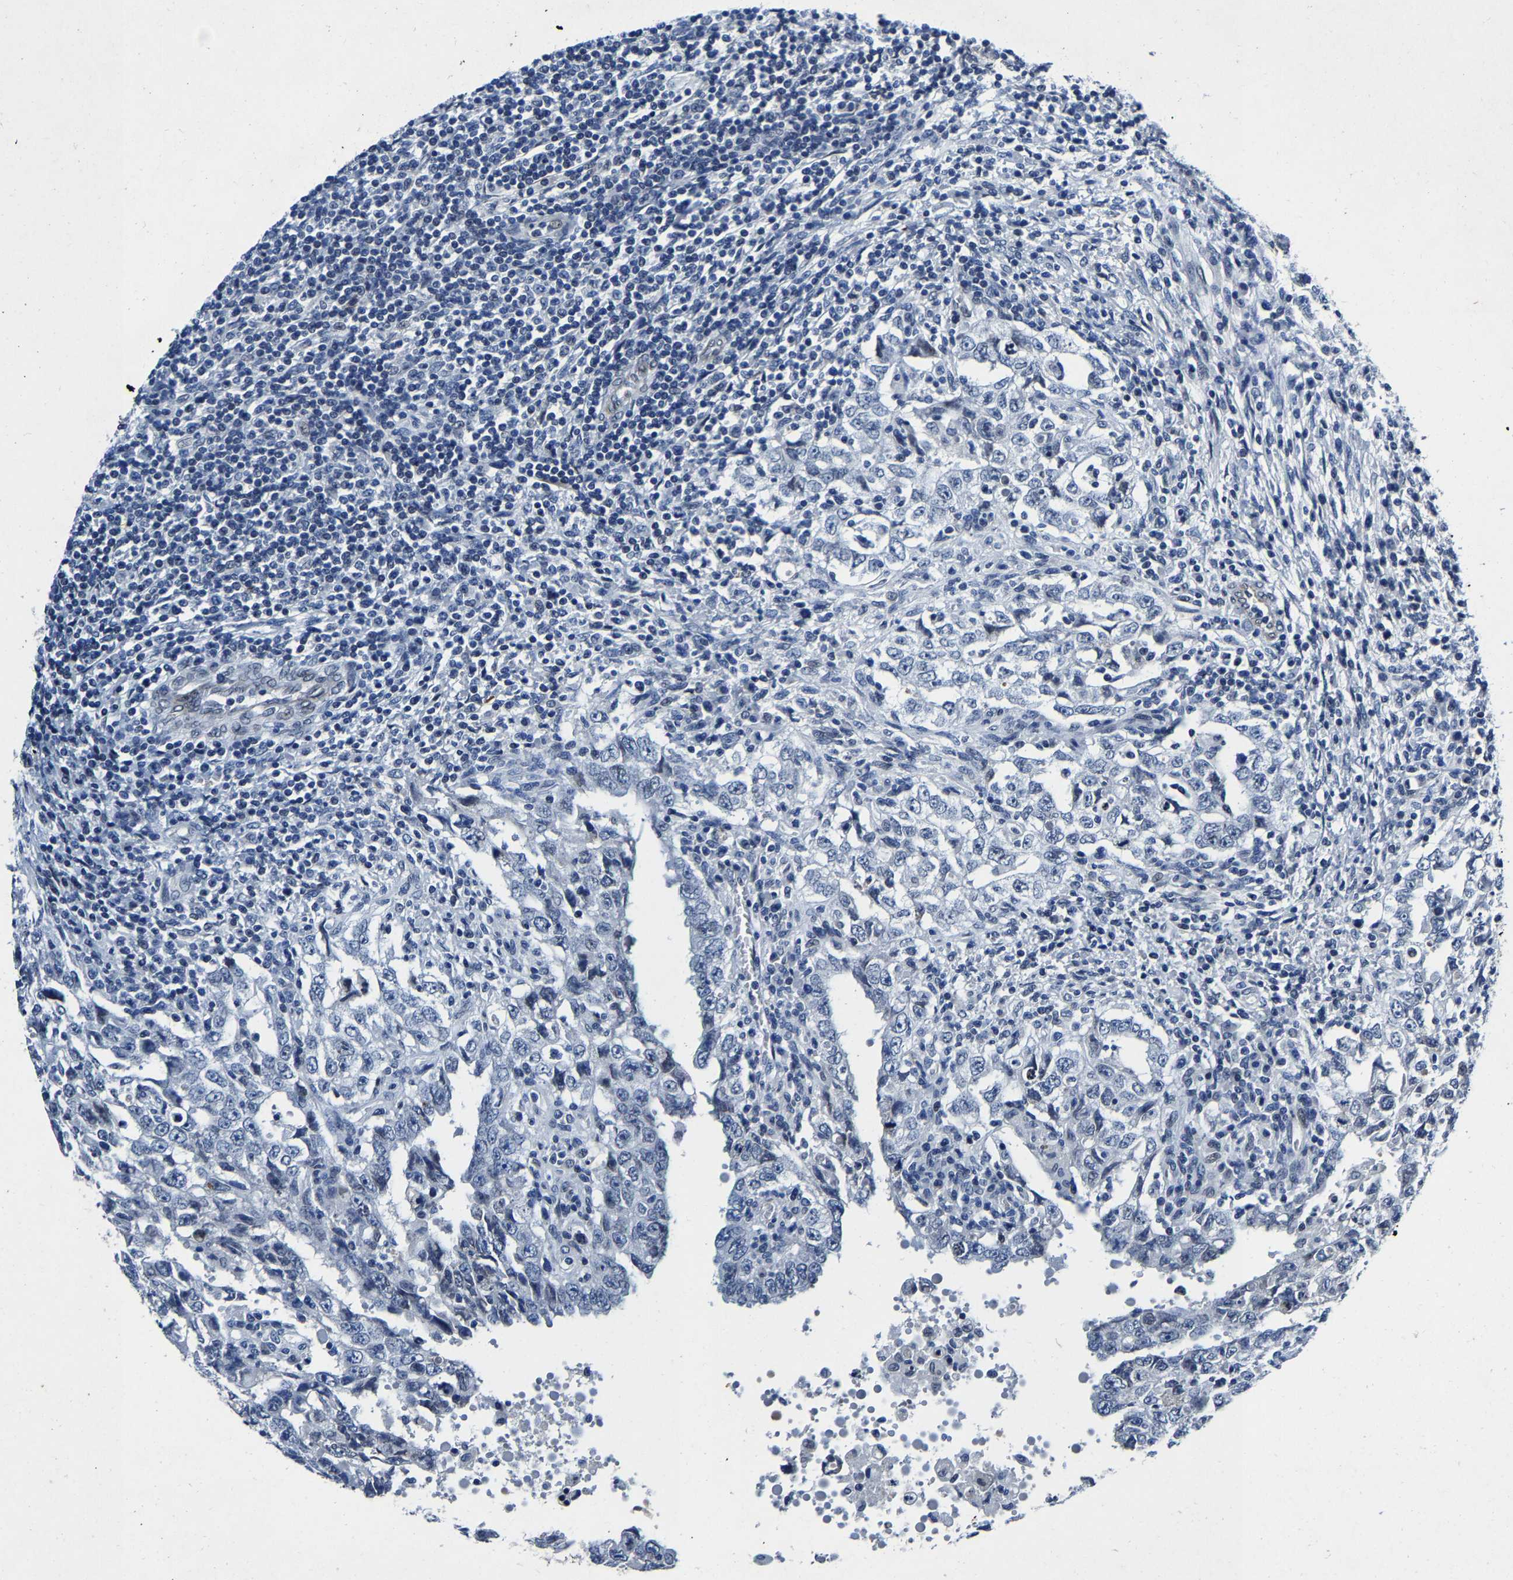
{"staining": {"intensity": "negative", "quantity": "none", "location": "none"}, "tissue": "testis cancer", "cell_type": "Tumor cells", "image_type": "cancer", "snomed": [{"axis": "morphology", "description": "Carcinoma, Embryonal, NOS"}, {"axis": "topography", "description": "Testis"}], "caption": "Immunohistochemistry histopathology image of neoplastic tissue: testis cancer stained with DAB (3,3'-diaminobenzidine) demonstrates no significant protein expression in tumor cells.", "gene": "UBN2", "patient": {"sex": "male", "age": 26}}